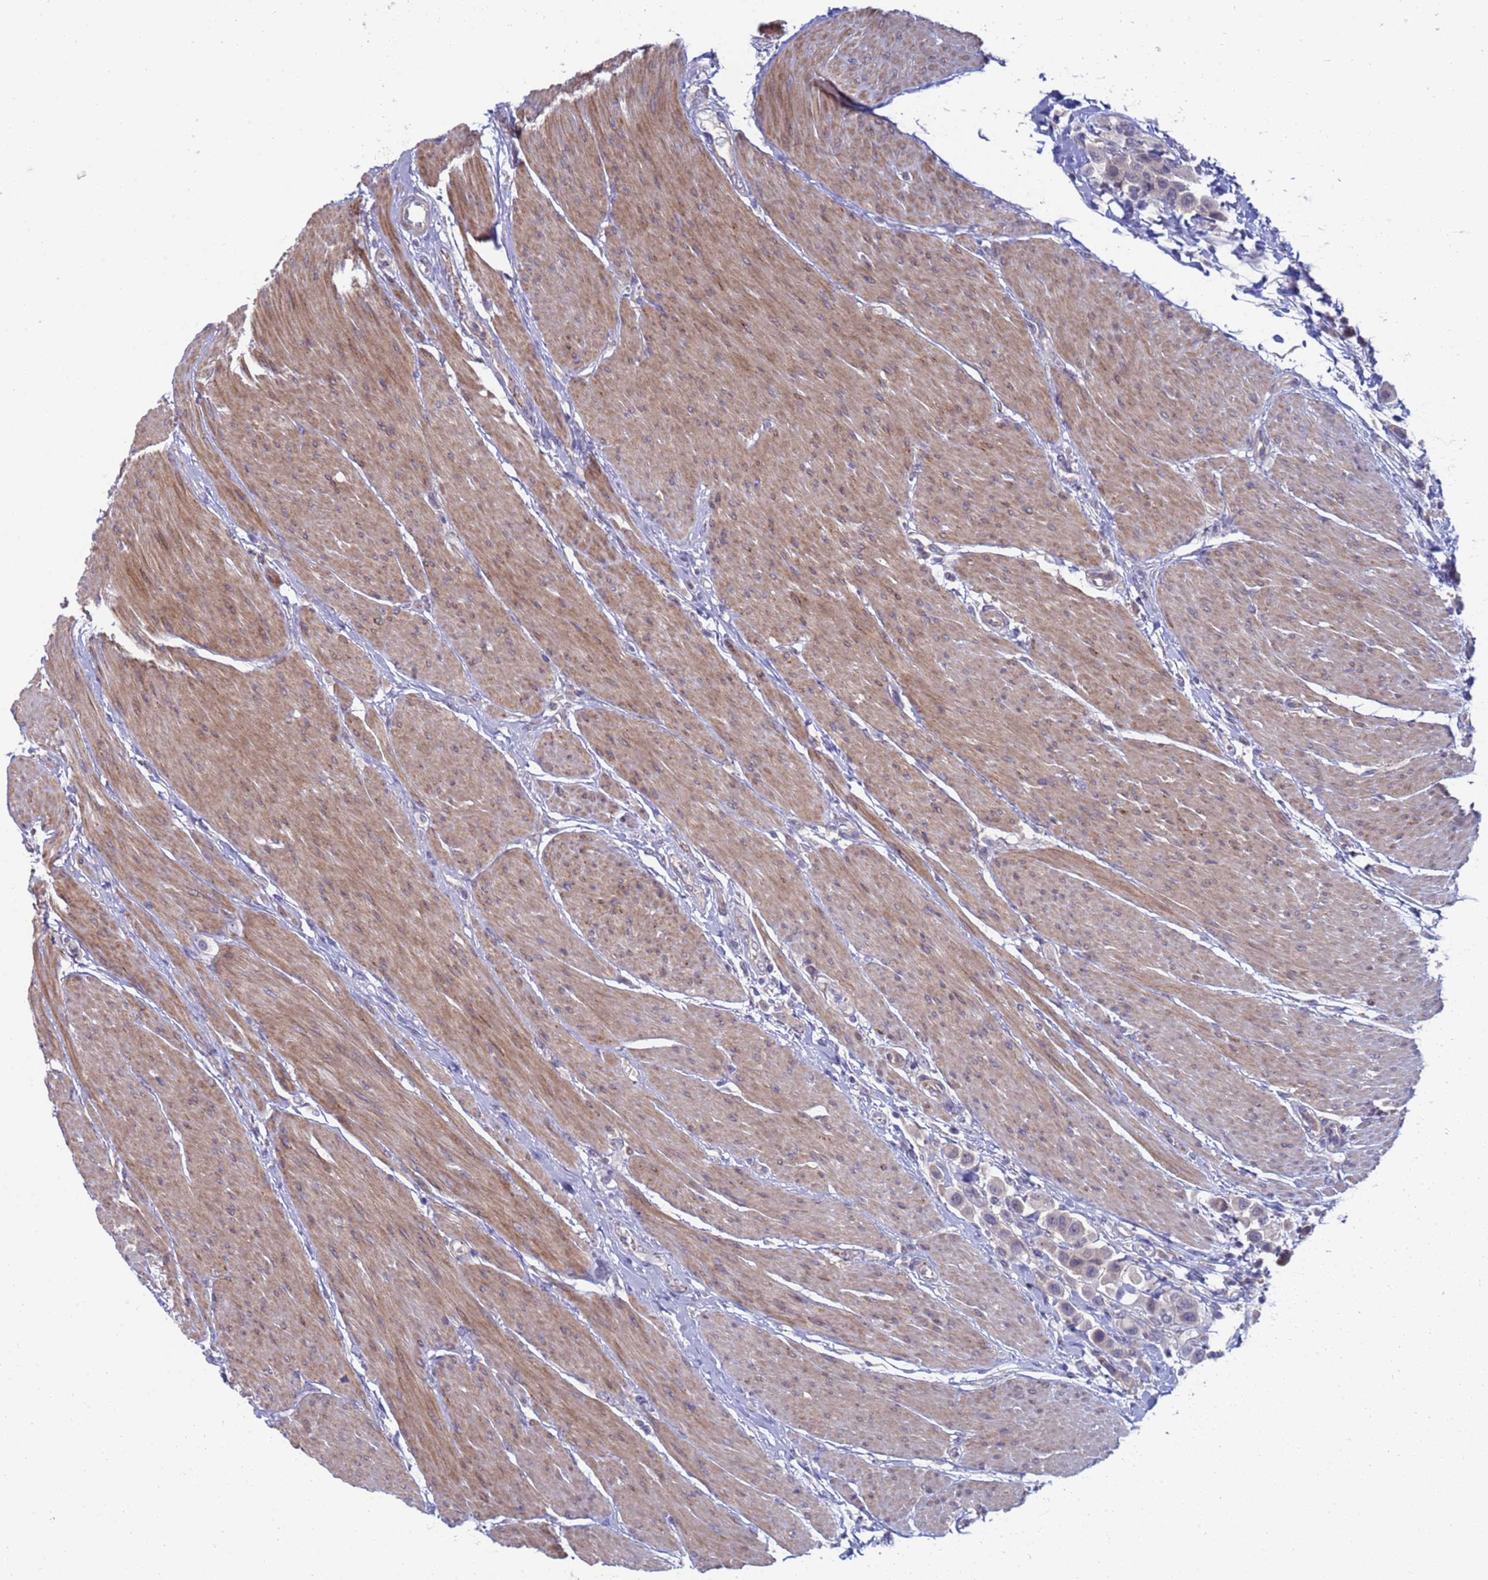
{"staining": {"intensity": "negative", "quantity": "none", "location": "none"}, "tissue": "urothelial cancer", "cell_type": "Tumor cells", "image_type": "cancer", "snomed": [{"axis": "morphology", "description": "Urothelial carcinoma, High grade"}, {"axis": "topography", "description": "Urinary bladder"}], "caption": "A histopathology image of human urothelial carcinoma (high-grade) is negative for staining in tumor cells.", "gene": "ENOSF1", "patient": {"sex": "male", "age": 50}}